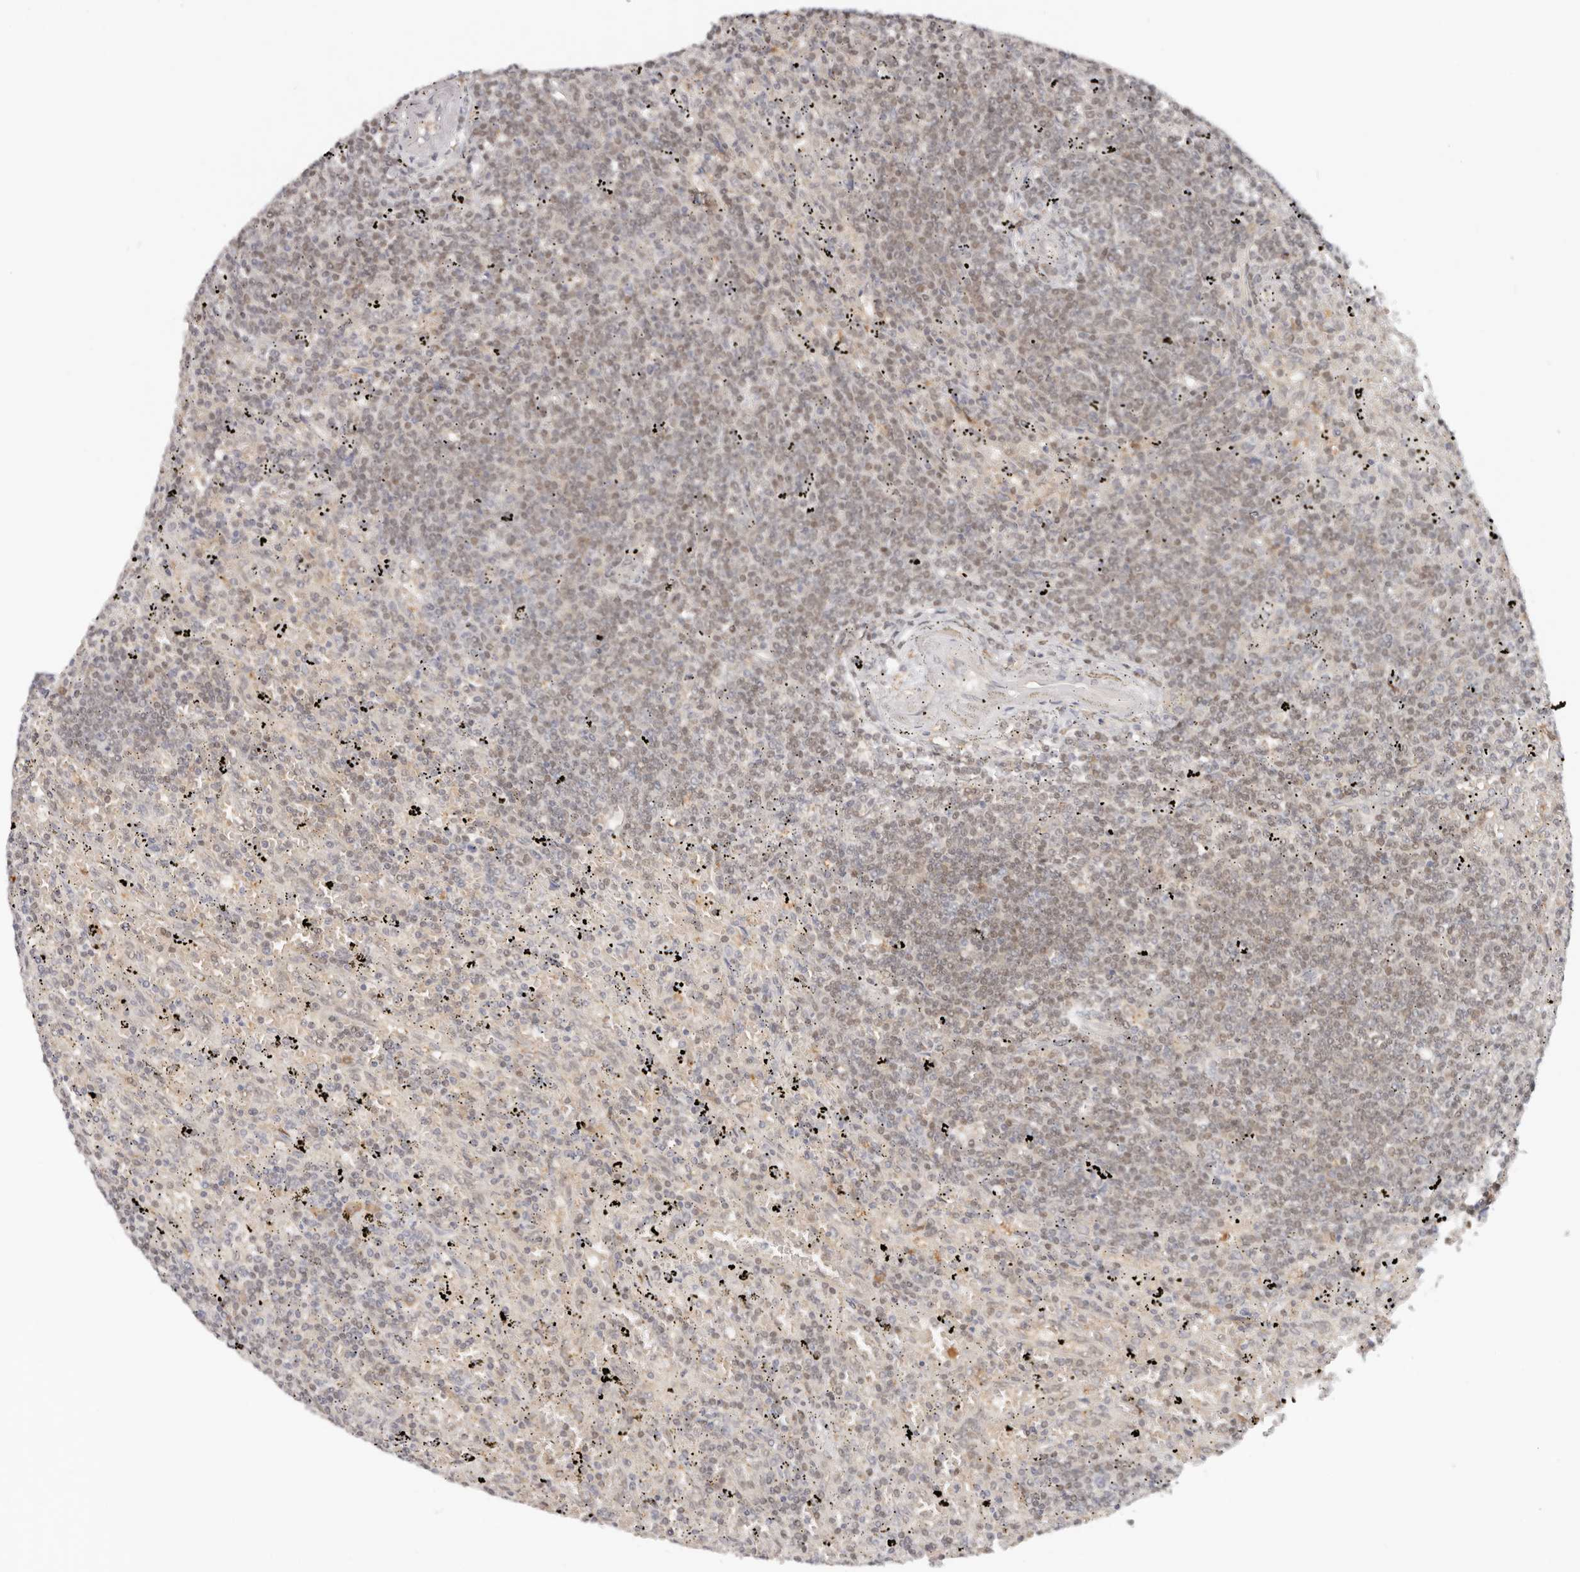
{"staining": {"intensity": "weak", "quantity": ">75%", "location": "nuclear"}, "tissue": "lymphoma", "cell_type": "Tumor cells", "image_type": "cancer", "snomed": [{"axis": "morphology", "description": "Malignant lymphoma, non-Hodgkin's type, Low grade"}, {"axis": "topography", "description": "Spleen"}], "caption": "Lymphoma was stained to show a protein in brown. There is low levels of weak nuclear staining in about >75% of tumor cells.", "gene": "LARP7", "patient": {"sex": "male", "age": 76}}